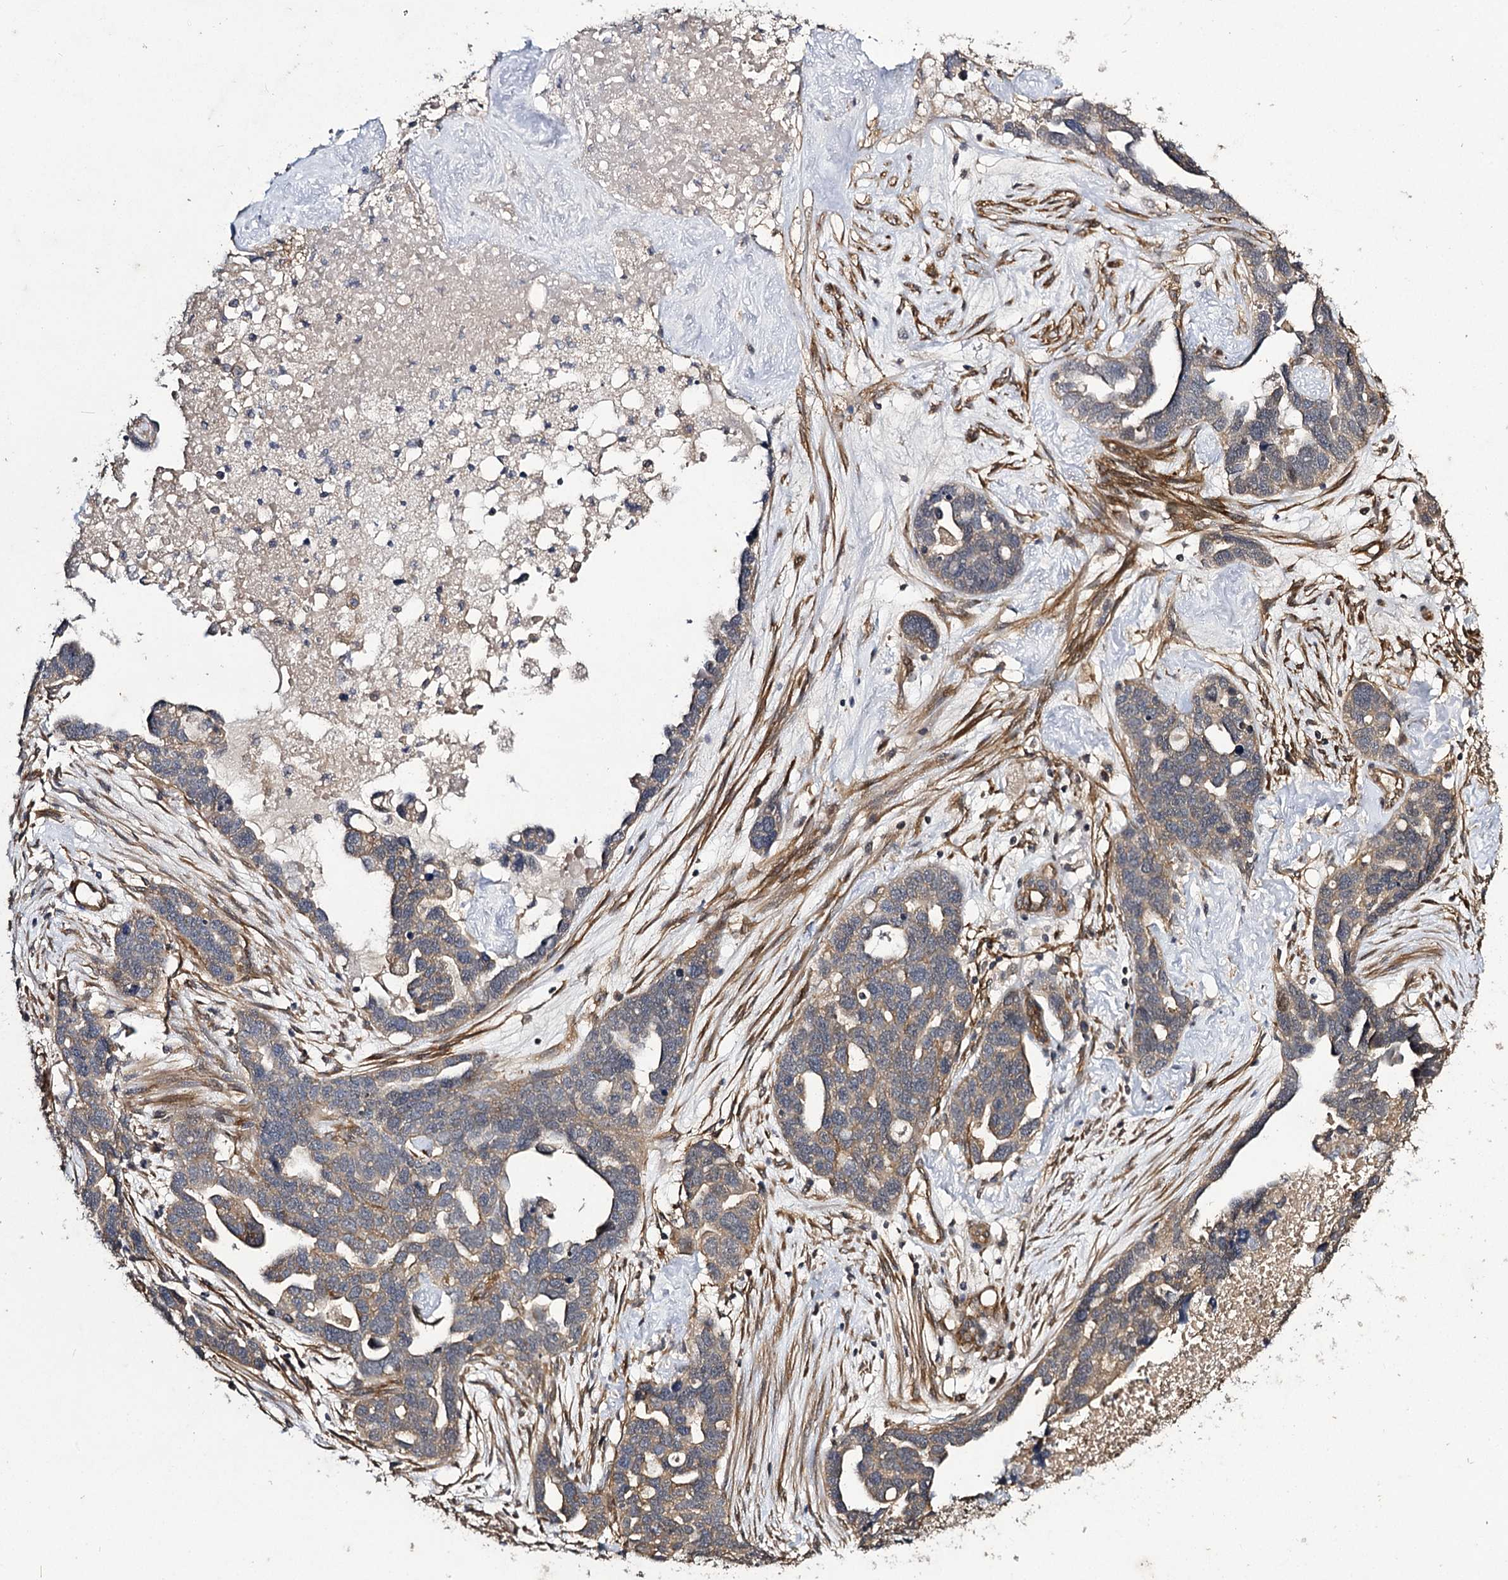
{"staining": {"intensity": "weak", "quantity": ">75%", "location": "cytoplasmic/membranous"}, "tissue": "ovarian cancer", "cell_type": "Tumor cells", "image_type": "cancer", "snomed": [{"axis": "morphology", "description": "Cystadenocarcinoma, serous, NOS"}, {"axis": "topography", "description": "Ovary"}], "caption": "Immunohistochemical staining of ovarian cancer (serous cystadenocarcinoma) exhibits low levels of weak cytoplasmic/membranous protein expression in approximately >75% of tumor cells.", "gene": "MYO1C", "patient": {"sex": "female", "age": 54}}